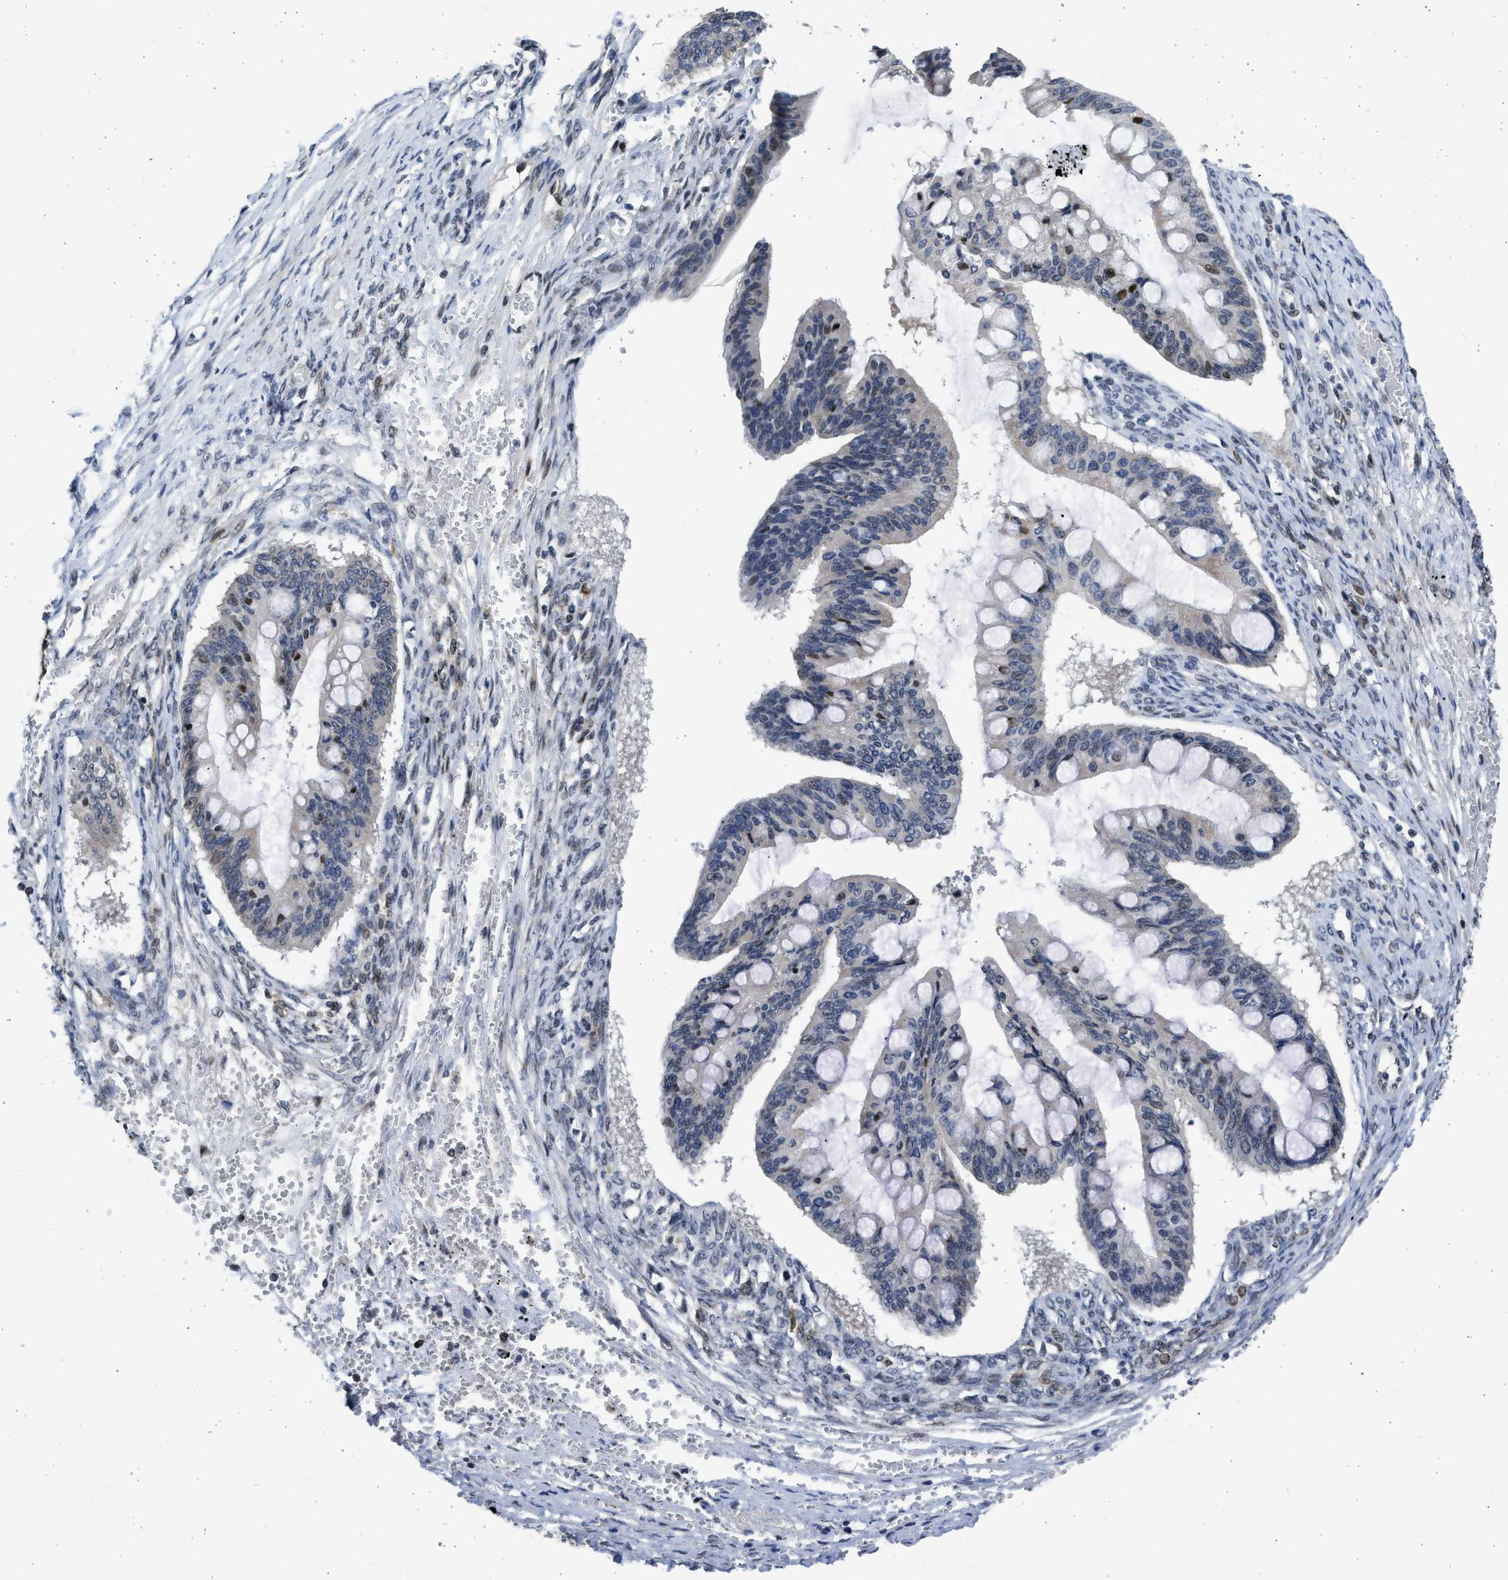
{"staining": {"intensity": "moderate", "quantity": "<25%", "location": "nuclear"}, "tissue": "ovarian cancer", "cell_type": "Tumor cells", "image_type": "cancer", "snomed": [{"axis": "morphology", "description": "Cystadenocarcinoma, mucinous, NOS"}, {"axis": "topography", "description": "Ovary"}], "caption": "Brown immunohistochemical staining in human ovarian cancer (mucinous cystadenocarcinoma) exhibits moderate nuclear staining in approximately <25% of tumor cells.", "gene": "HMGN3", "patient": {"sex": "female", "age": 73}}